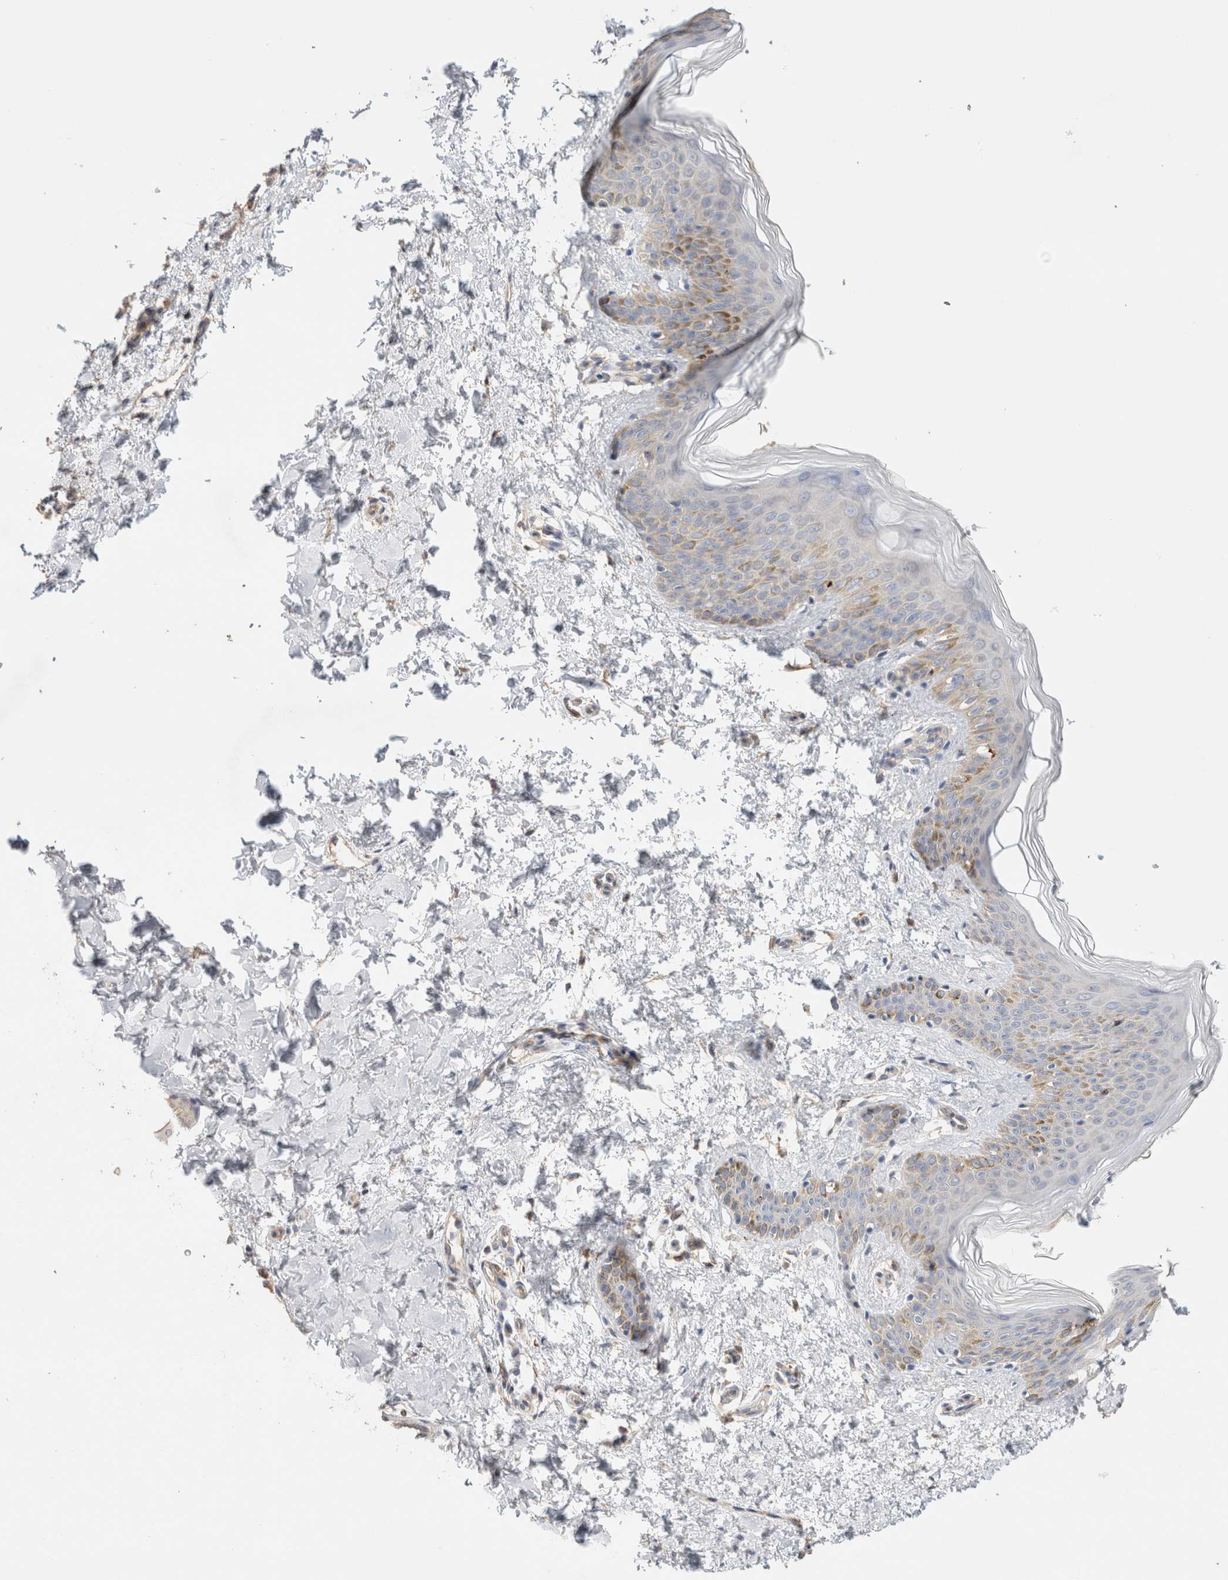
{"staining": {"intensity": "weak", "quantity": "25%-75%", "location": "cytoplasmic/membranous"}, "tissue": "skin", "cell_type": "Fibroblasts", "image_type": "normal", "snomed": [{"axis": "morphology", "description": "Normal tissue, NOS"}, {"axis": "morphology", "description": "Neoplasm, benign, NOS"}, {"axis": "topography", "description": "Skin"}, {"axis": "topography", "description": "Soft tissue"}], "caption": "The histopathology image displays immunohistochemical staining of normal skin. There is weak cytoplasmic/membranous positivity is appreciated in approximately 25%-75% of fibroblasts.", "gene": "B3GNTL1", "patient": {"sex": "male", "age": 26}}